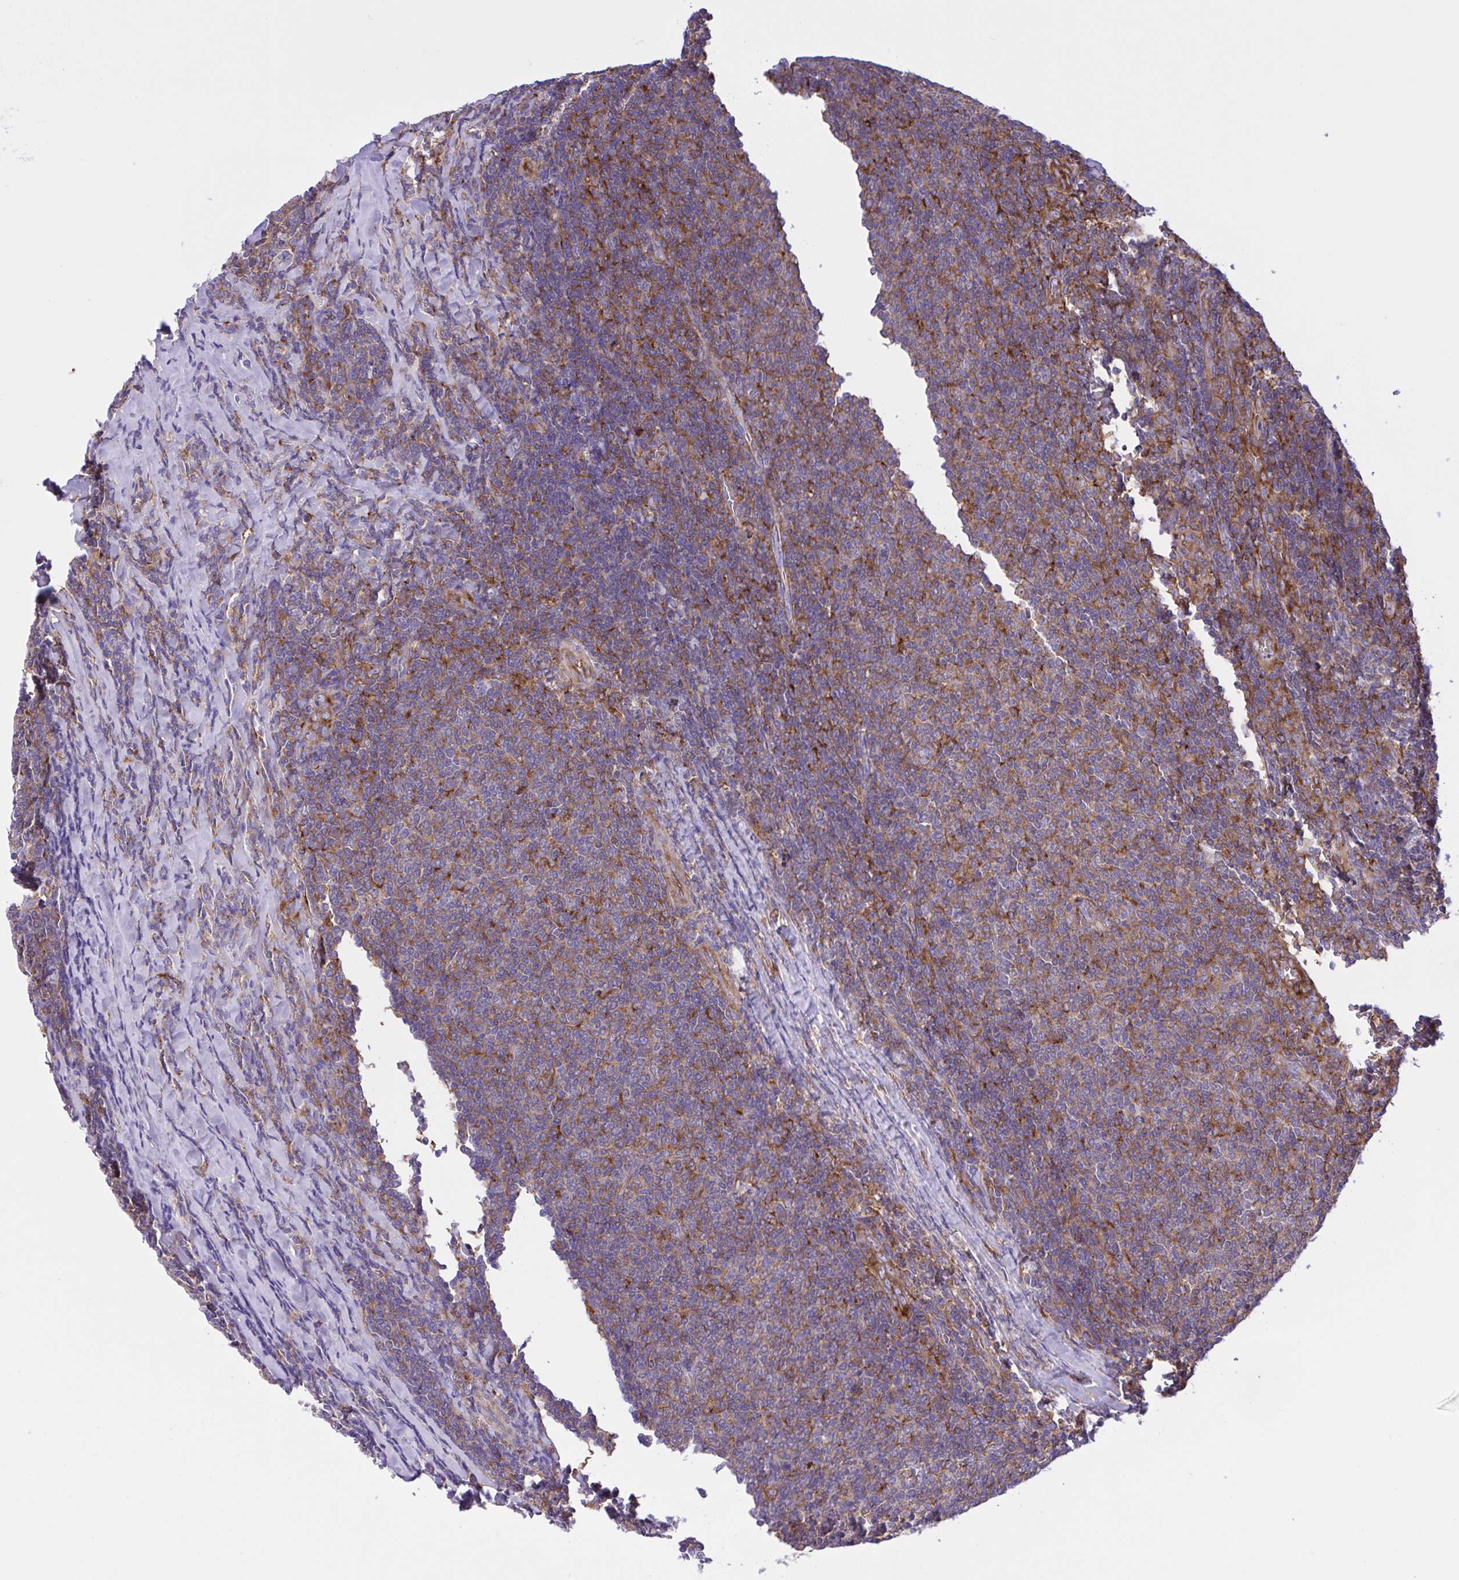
{"staining": {"intensity": "moderate", "quantity": ">75%", "location": "cytoplasmic/membranous"}, "tissue": "lymphoma", "cell_type": "Tumor cells", "image_type": "cancer", "snomed": [{"axis": "morphology", "description": "Malignant lymphoma, non-Hodgkin's type, Low grade"}, {"axis": "topography", "description": "Lymph node"}], "caption": "An image of human lymphoma stained for a protein shows moderate cytoplasmic/membranous brown staining in tumor cells. The staining is performed using DAB brown chromogen to label protein expression. The nuclei are counter-stained blue using hematoxylin.", "gene": "OR51M1", "patient": {"sex": "male", "age": 52}}